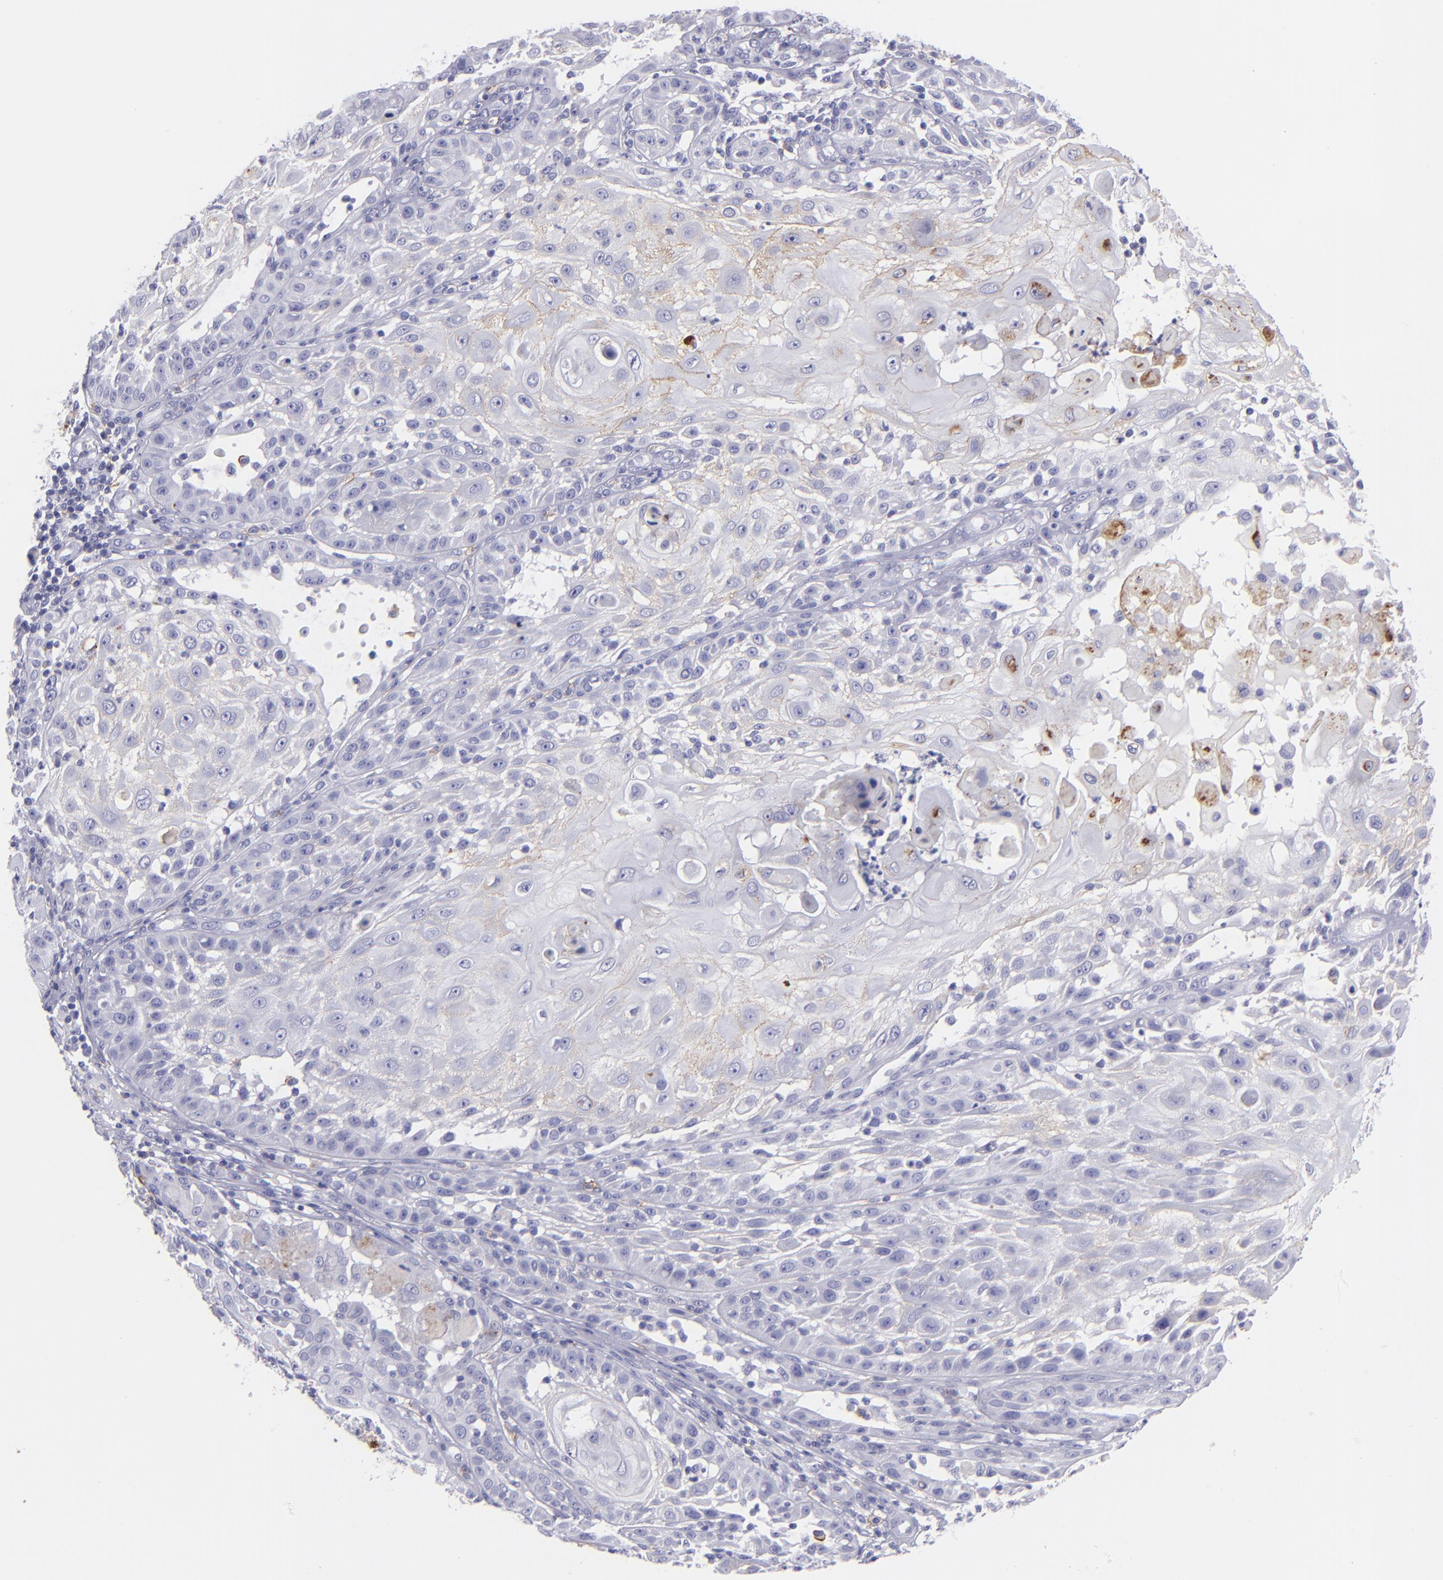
{"staining": {"intensity": "negative", "quantity": "none", "location": "none"}, "tissue": "skin cancer", "cell_type": "Tumor cells", "image_type": "cancer", "snomed": [{"axis": "morphology", "description": "Squamous cell carcinoma, NOS"}, {"axis": "topography", "description": "Skin"}], "caption": "Tumor cells show no significant staining in squamous cell carcinoma (skin).", "gene": "CD82", "patient": {"sex": "female", "age": 89}}